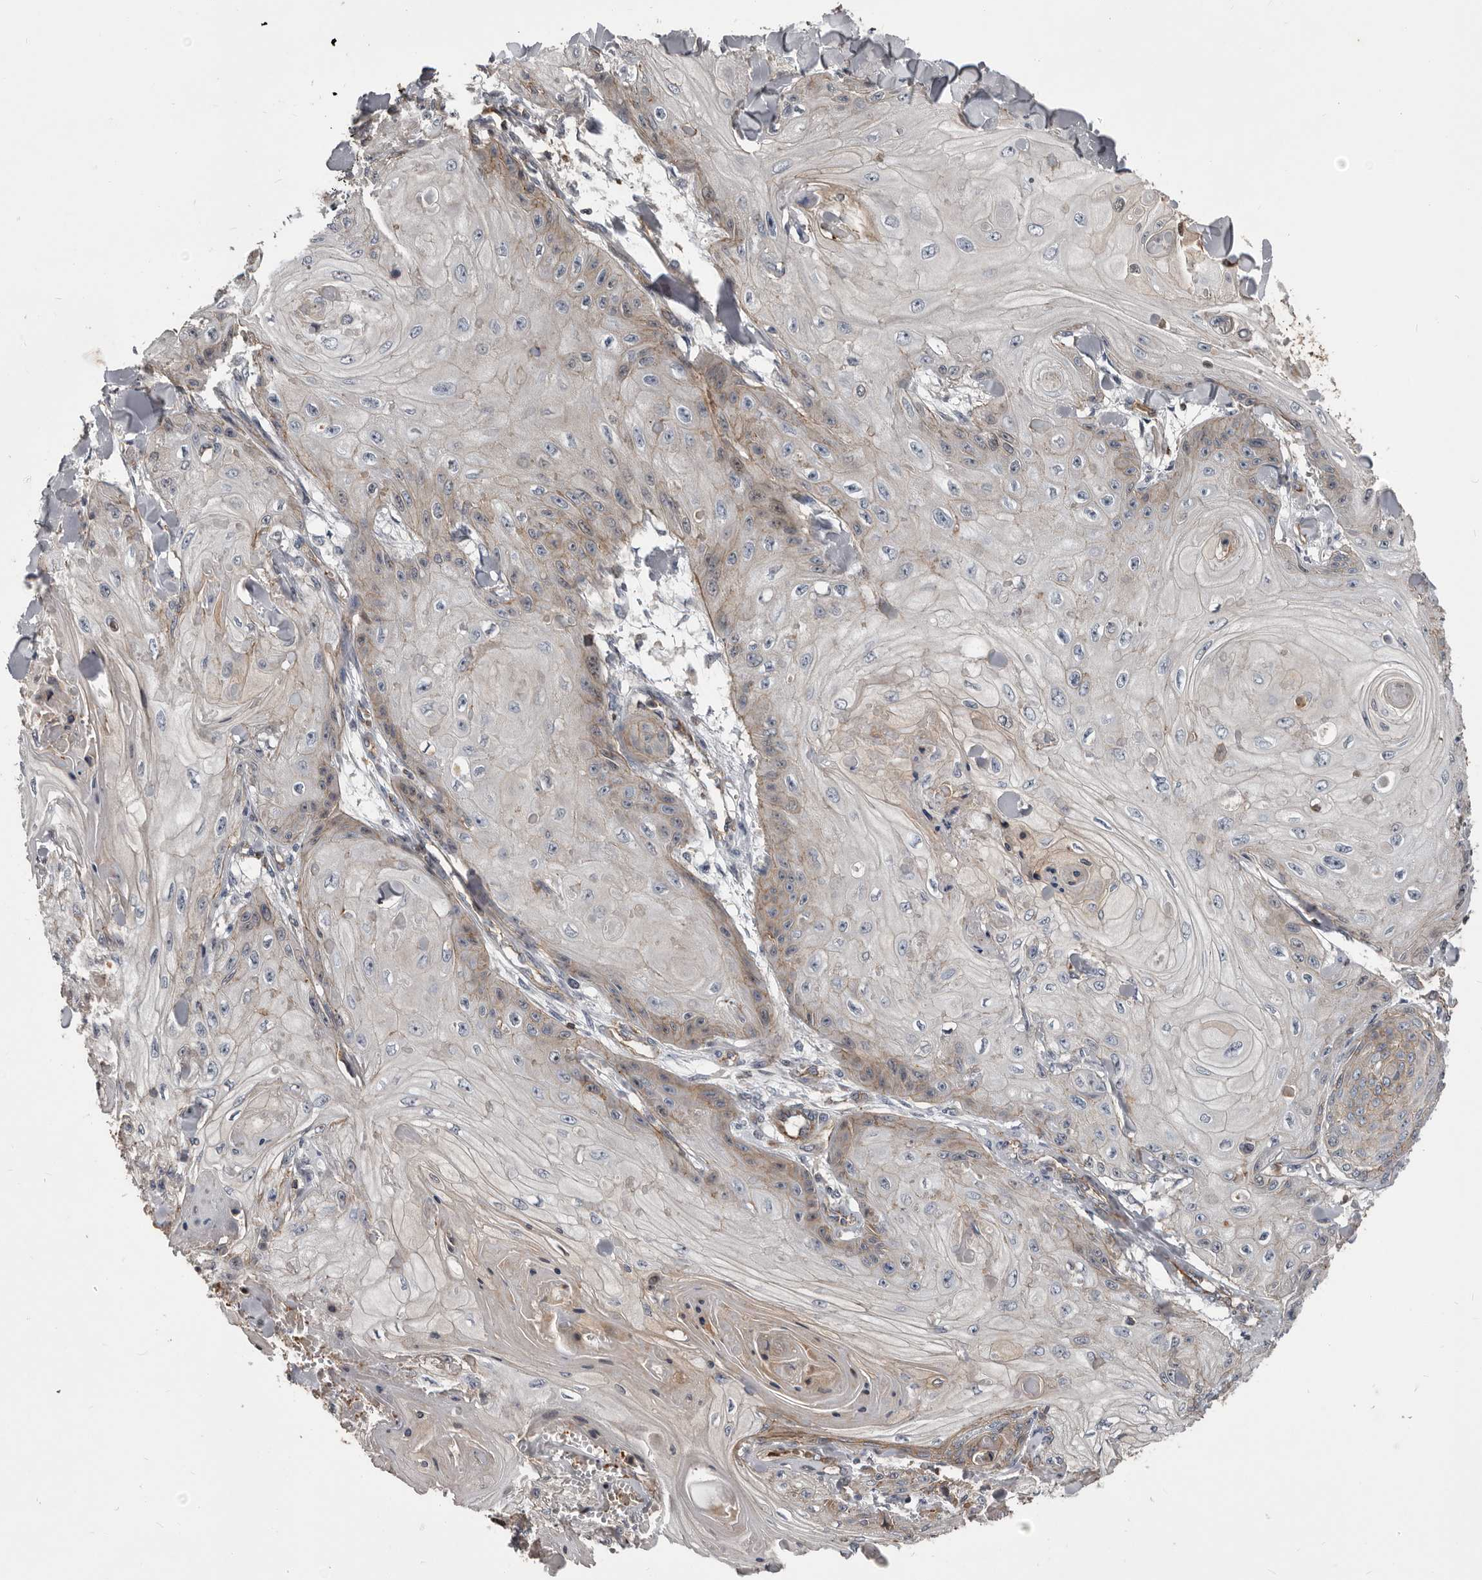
{"staining": {"intensity": "weak", "quantity": "25%-75%", "location": "cytoplasmic/membranous"}, "tissue": "skin cancer", "cell_type": "Tumor cells", "image_type": "cancer", "snomed": [{"axis": "morphology", "description": "Squamous cell carcinoma, NOS"}, {"axis": "topography", "description": "Skin"}], "caption": "Immunohistochemistry of skin squamous cell carcinoma displays low levels of weak cytoplasmic/membranous staining in approximately 25%-75% of tumor cells.", "gene": "PNRC2", "patient": {"sex": "male", "age": 74}}